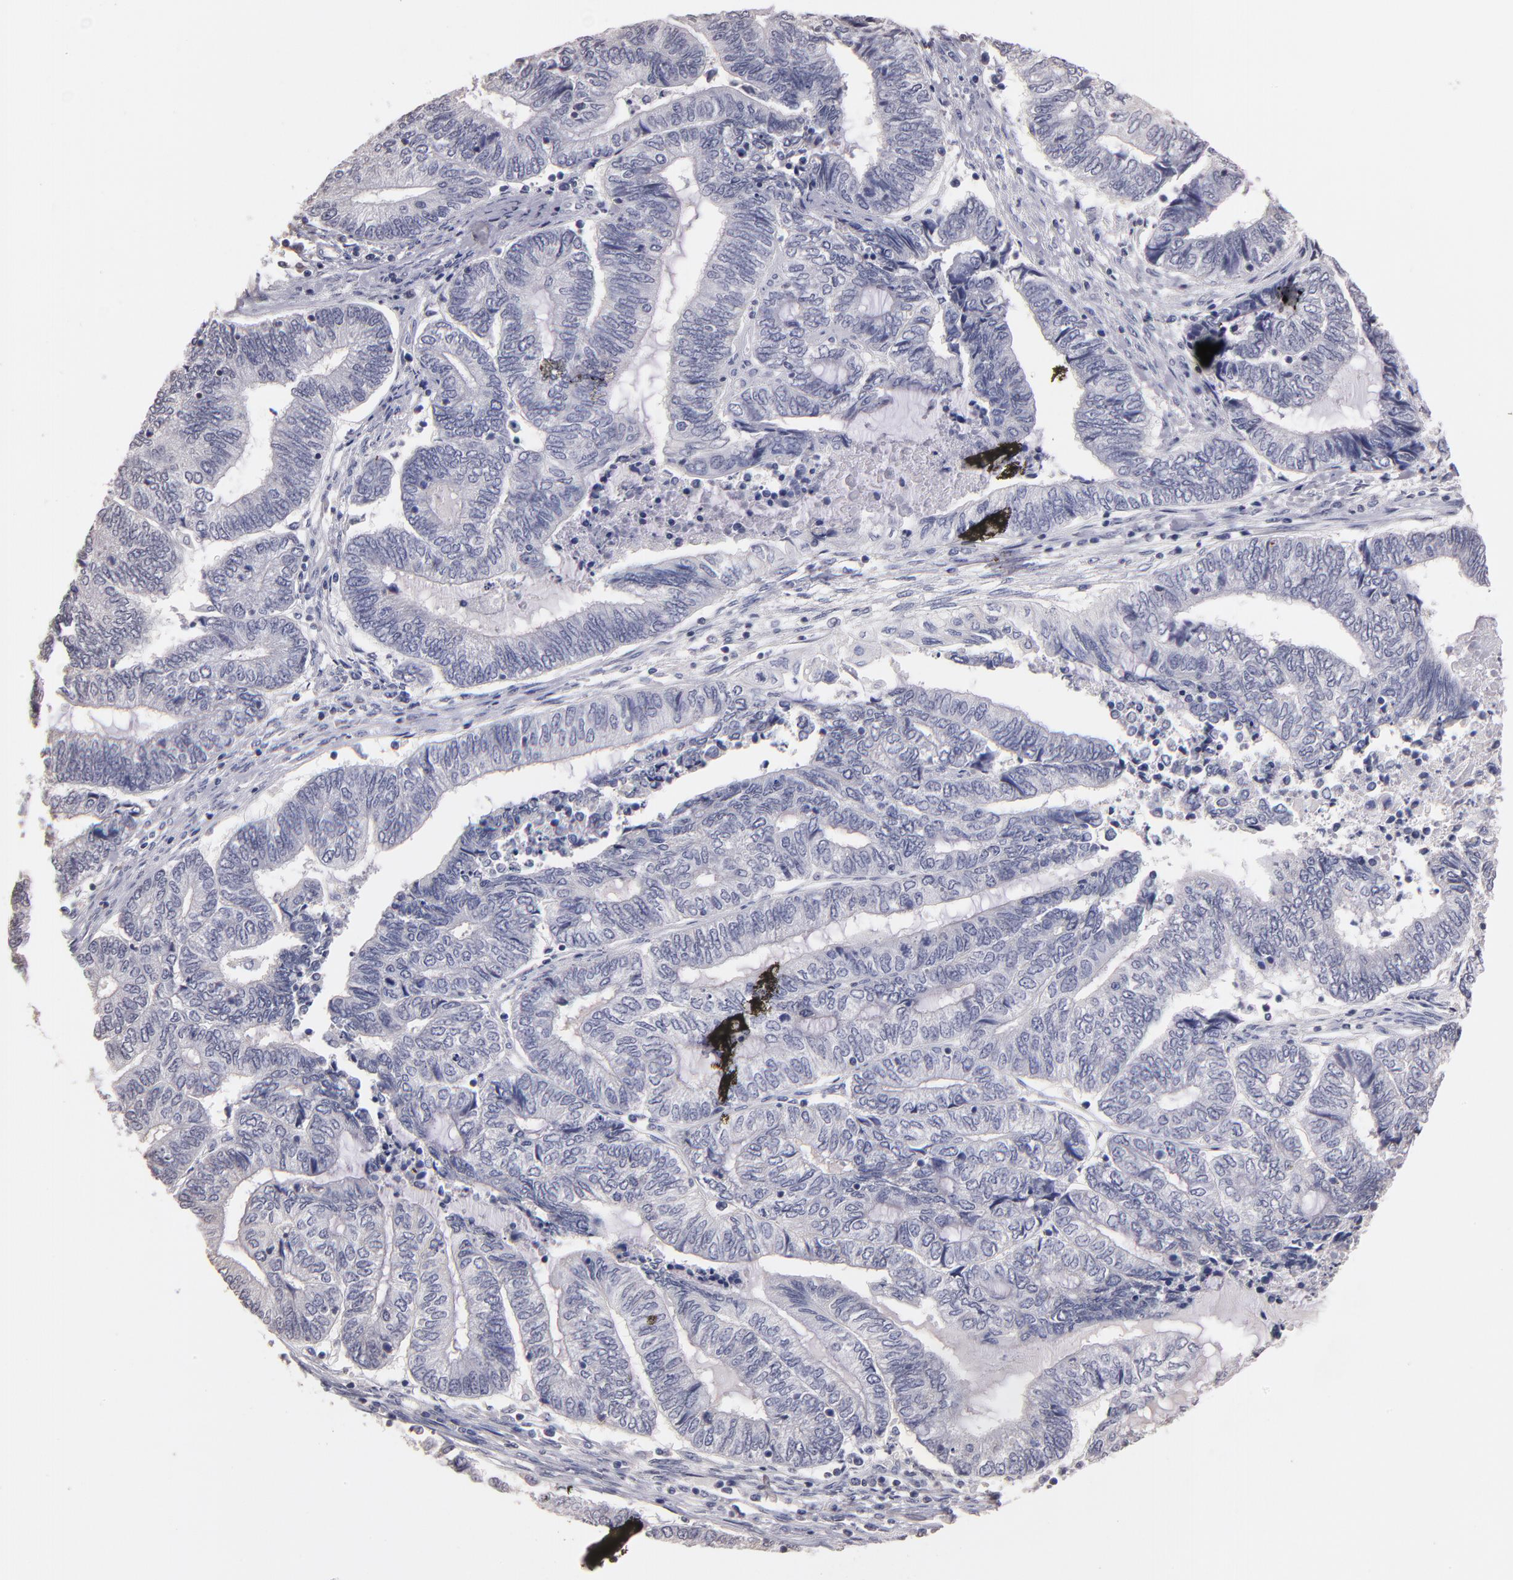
{"staining": {"intensity": "negative", "quantity": "none", "location": "none"}, "tissue": "endometrial cancer", "cell_type": "Tumor cells", "image_type": "cancer", "snomed": [{"axis": "morphology", "description": "Adenocarcinoma, NOS"}, {"axis": "topography", "description": "Uterus"}, {"axis": "topography", "description": "Endometrium"}], "caption": "IHC image of human endometrial cancer stained for a protein (brown), which reveals no staining in tumor cells.", "gene": "SOX10", "patient": {"sex": "female", "age": 70}}